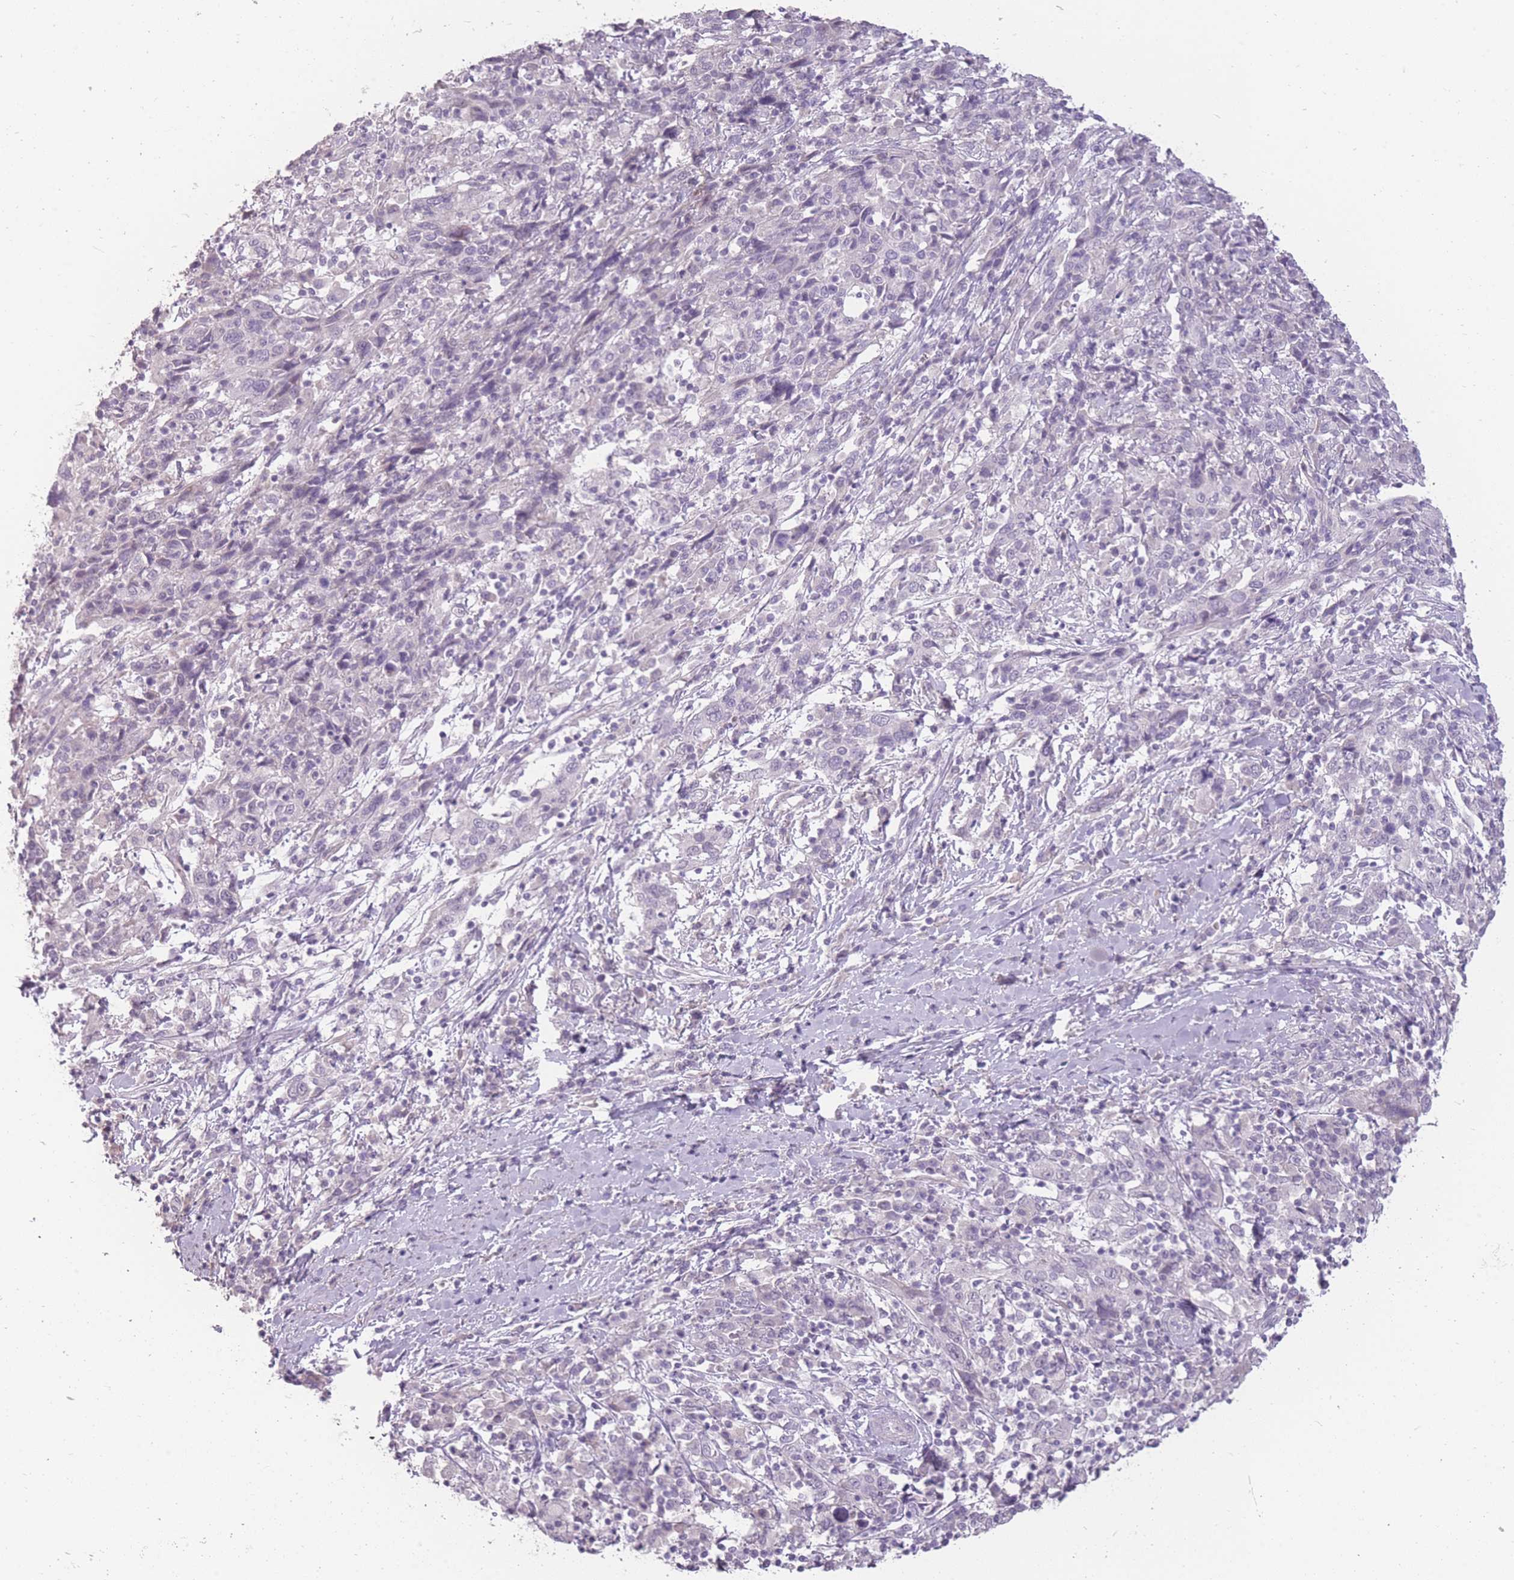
{"staining": {"intensity": "negative", "quantity": "none", "location": "none"}, "tissue": "cervical cancer", "cell_type": "Tumor cells", "image_type": "cancer", "snomed": [{"axis": "morphology", "description": "Squamous cell carcinoma, NOS"}, {"axis": "topography", "description": "Cervix"}], "caption": "Cervical squamous cell carcinoma was stained to show a protein in brown. There is no significant staining in tumor cells.", "gene": "ZBTB24", "patient": {"sex": "female", "age": 46}}